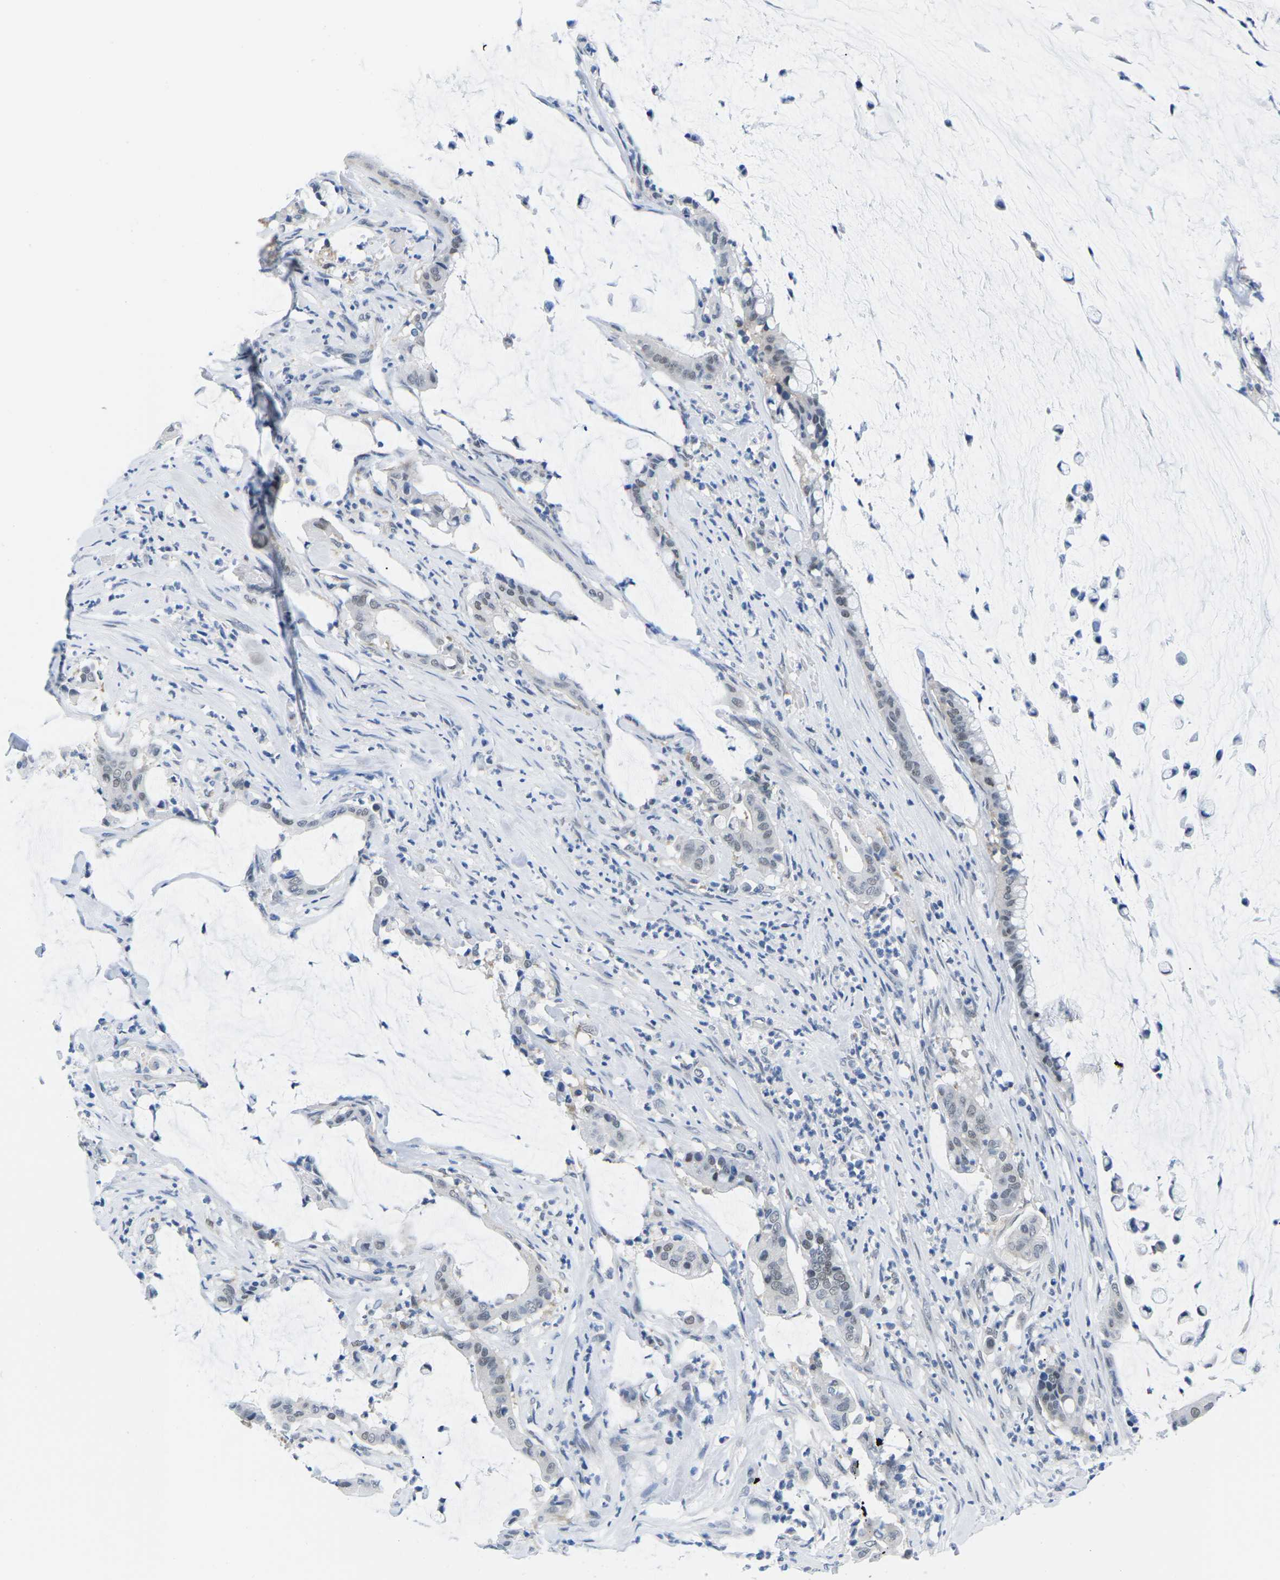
{"staining": {"intensity": "weak", "quantity": "<25%", "location": "nuclear"}, "tissue": "pancreatic cancer", "cell_type": "Tumor cells", "image_type": "cancer", "snomed": [{"axis": "morphology", "description": "Adenocarcinoma, NOS"}, {"axis": "topography", "description": "Pancreas"}], "caption": "Immunohistochemistry (IHC) image of neoplastic tissue: adenocarcinoma (pancreatic) stained with DAB displays no significant protein staining in tumor cells.", "gene": "UBA7", "patient": {"sex": "male", "age": 41}}